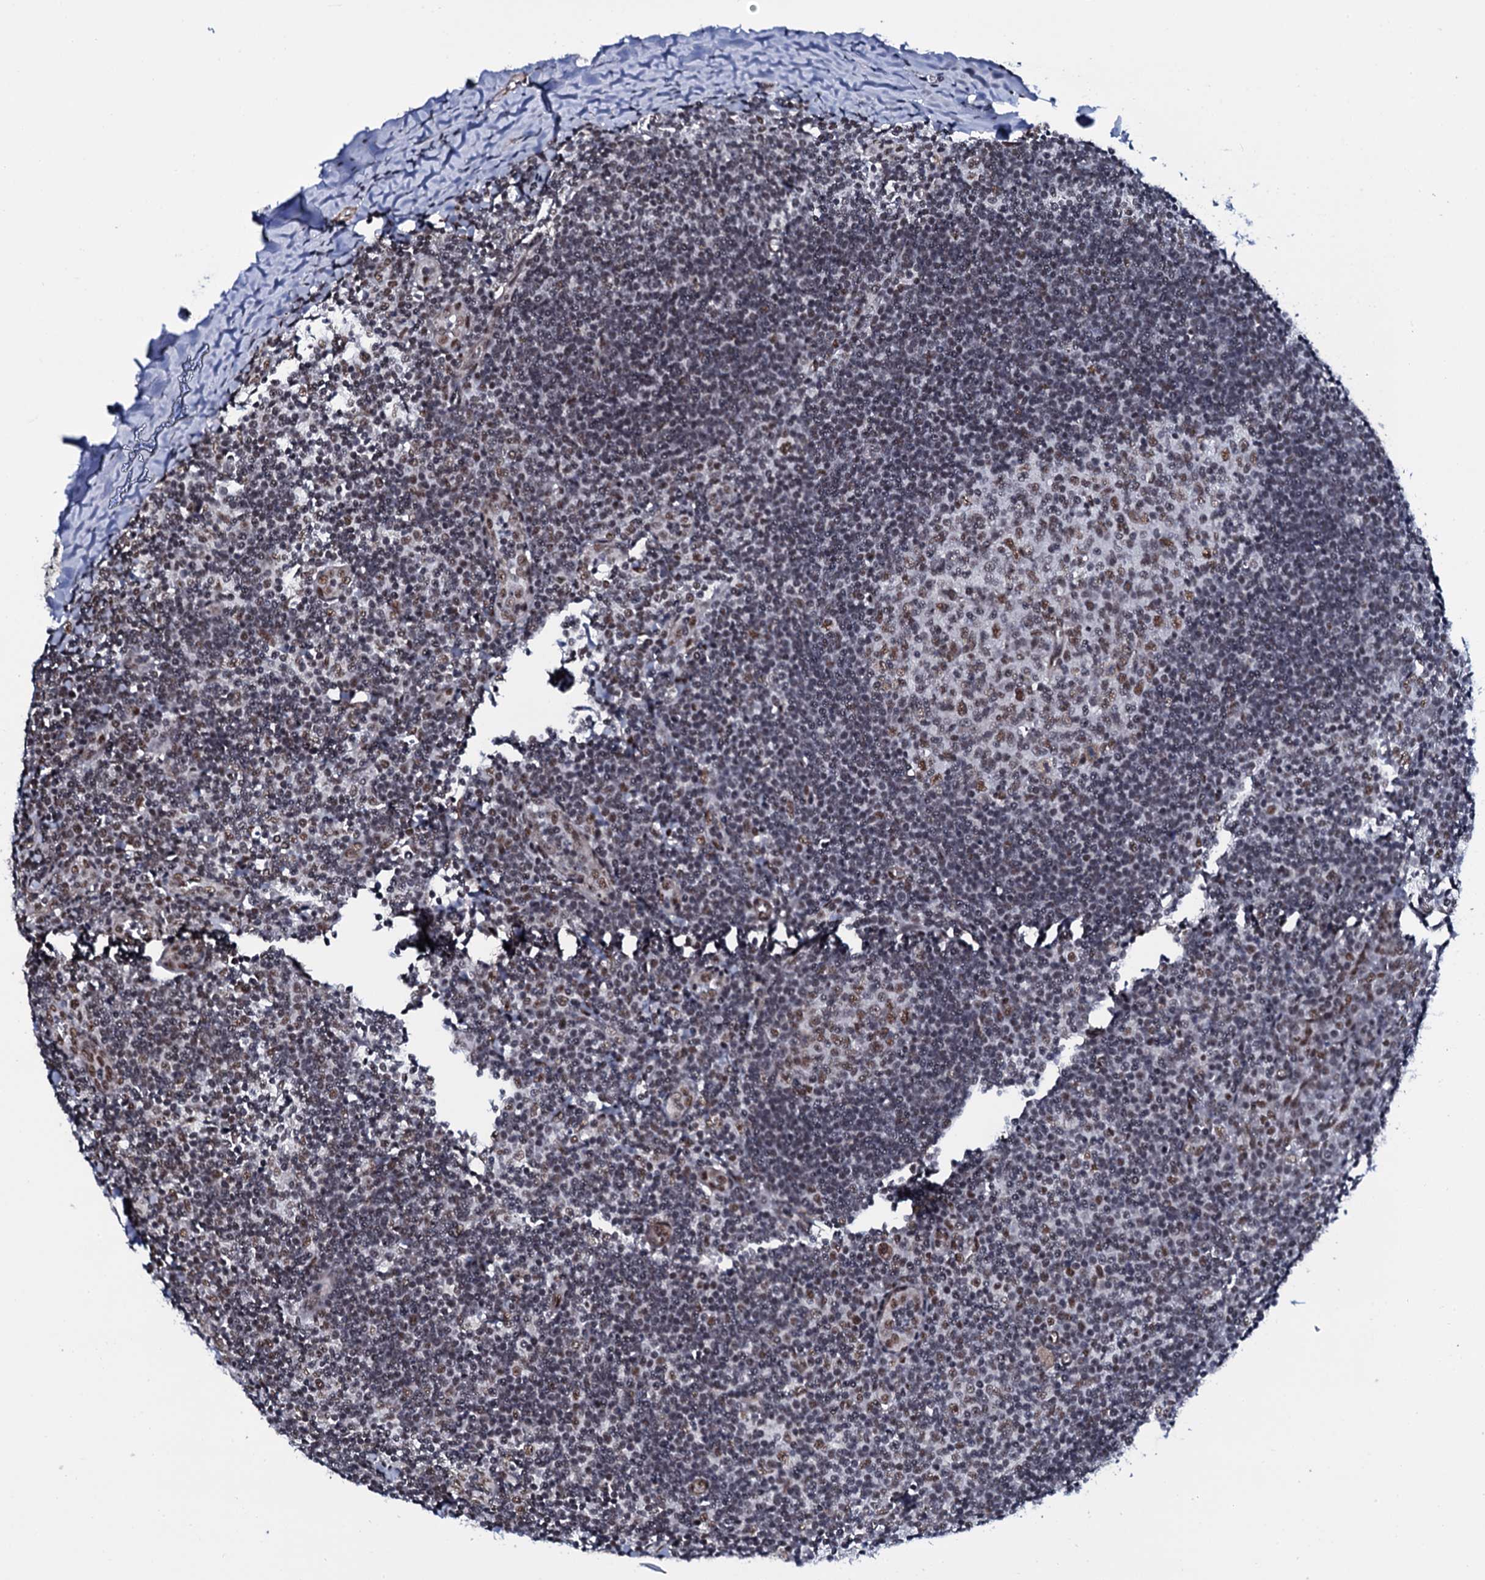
{"staining": {"intensity": "moderate", "quantity": "25%-75%", "location": "nuclear"}, "tissue": "tonsil", "cell_type": "Germinal center cells", "image_type": "normal", "snomed": [{"axis": "morphology", "description": "Normal tissue, NOS"}, {"axis": "topography", "description": "Tonsil"}], "caption": "The micrograph exhibits staining of unremarkable tonsil, revealing moderate nuclear protein expression (brown color) within germinal center cells.", "gene": "CWC15", "patient": {"sex": "male", "age": 27}}